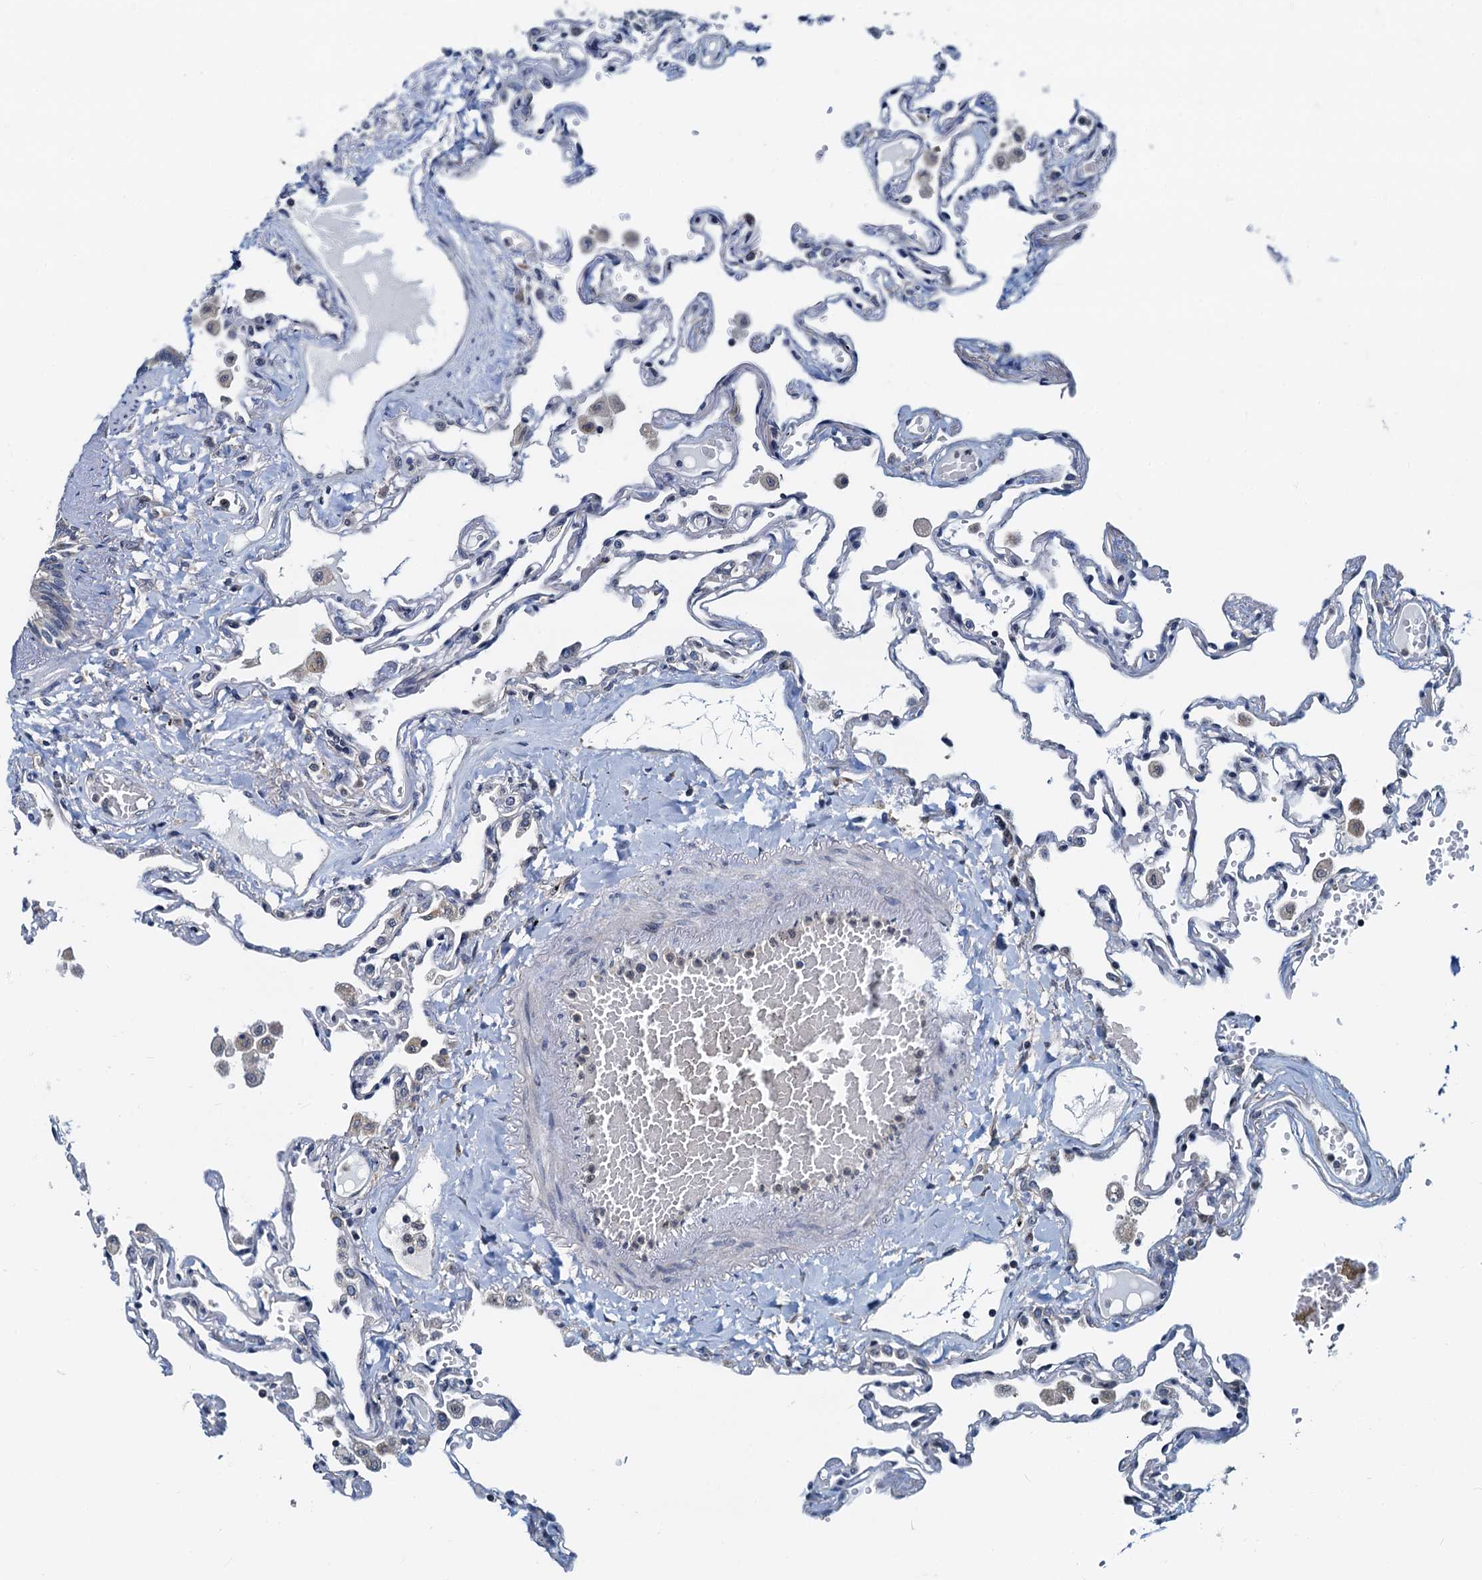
{"staining": {"intensity": "weak", "quantity": "<25%", "location": "cytoplasmic/membranous"}, "tissue": "lung", "cell_type": "Alveolar cells", "image_type": "normal", "snomed": [{"axis": "morphology", "description": "Normal tissue, NOS"}, {"axis": "topography", "description": "Lung"}], "caption": "DAB immunohistochemical staining of benign human lung shows no significant positivity in alveolar cells.", "gene": "MCMBP", "patient": {"sex": "female", "age": 67}}